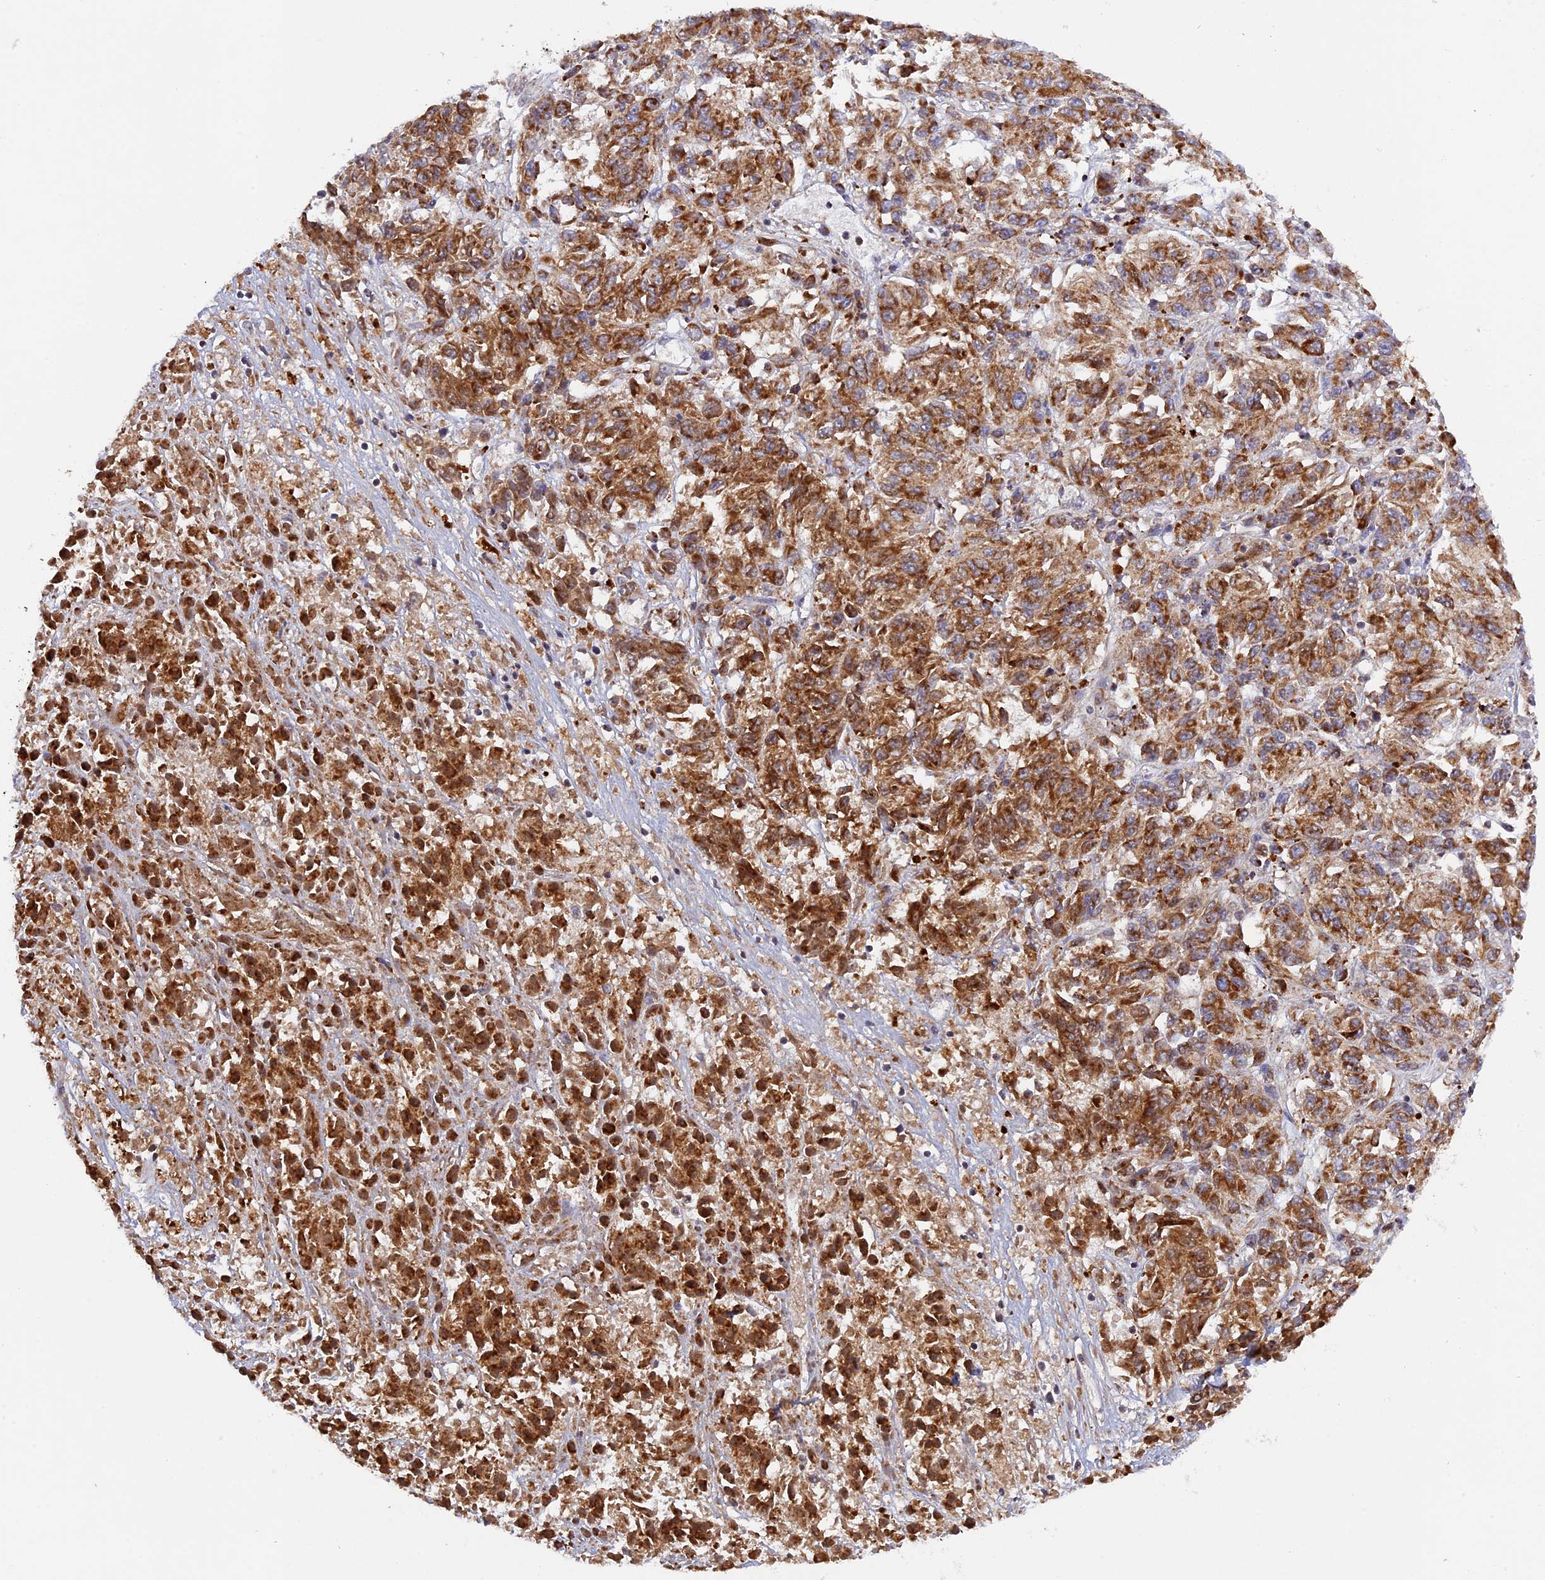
{"staining": {"intensity": "moderate", "quantity": ">75%", "location": "cytoplasmic/membranous"}, "tissue": "melanoma", "cell_type": "Tumor cells", "image_type": "cancer", "snomed": [{"axis": "morphology", "description": "Malignant melanoma, Metastatic site"}, {"axis": "topography", "description": "Lung"}], "caption": "Protein staining by immunohistochemistry demonstrates moderate cytoplasmic/membranous staining in approximately >75% of tumor cells in melanoma.", "gene": "MPV17L", "patient": {"sex": "male", "age": 64}}